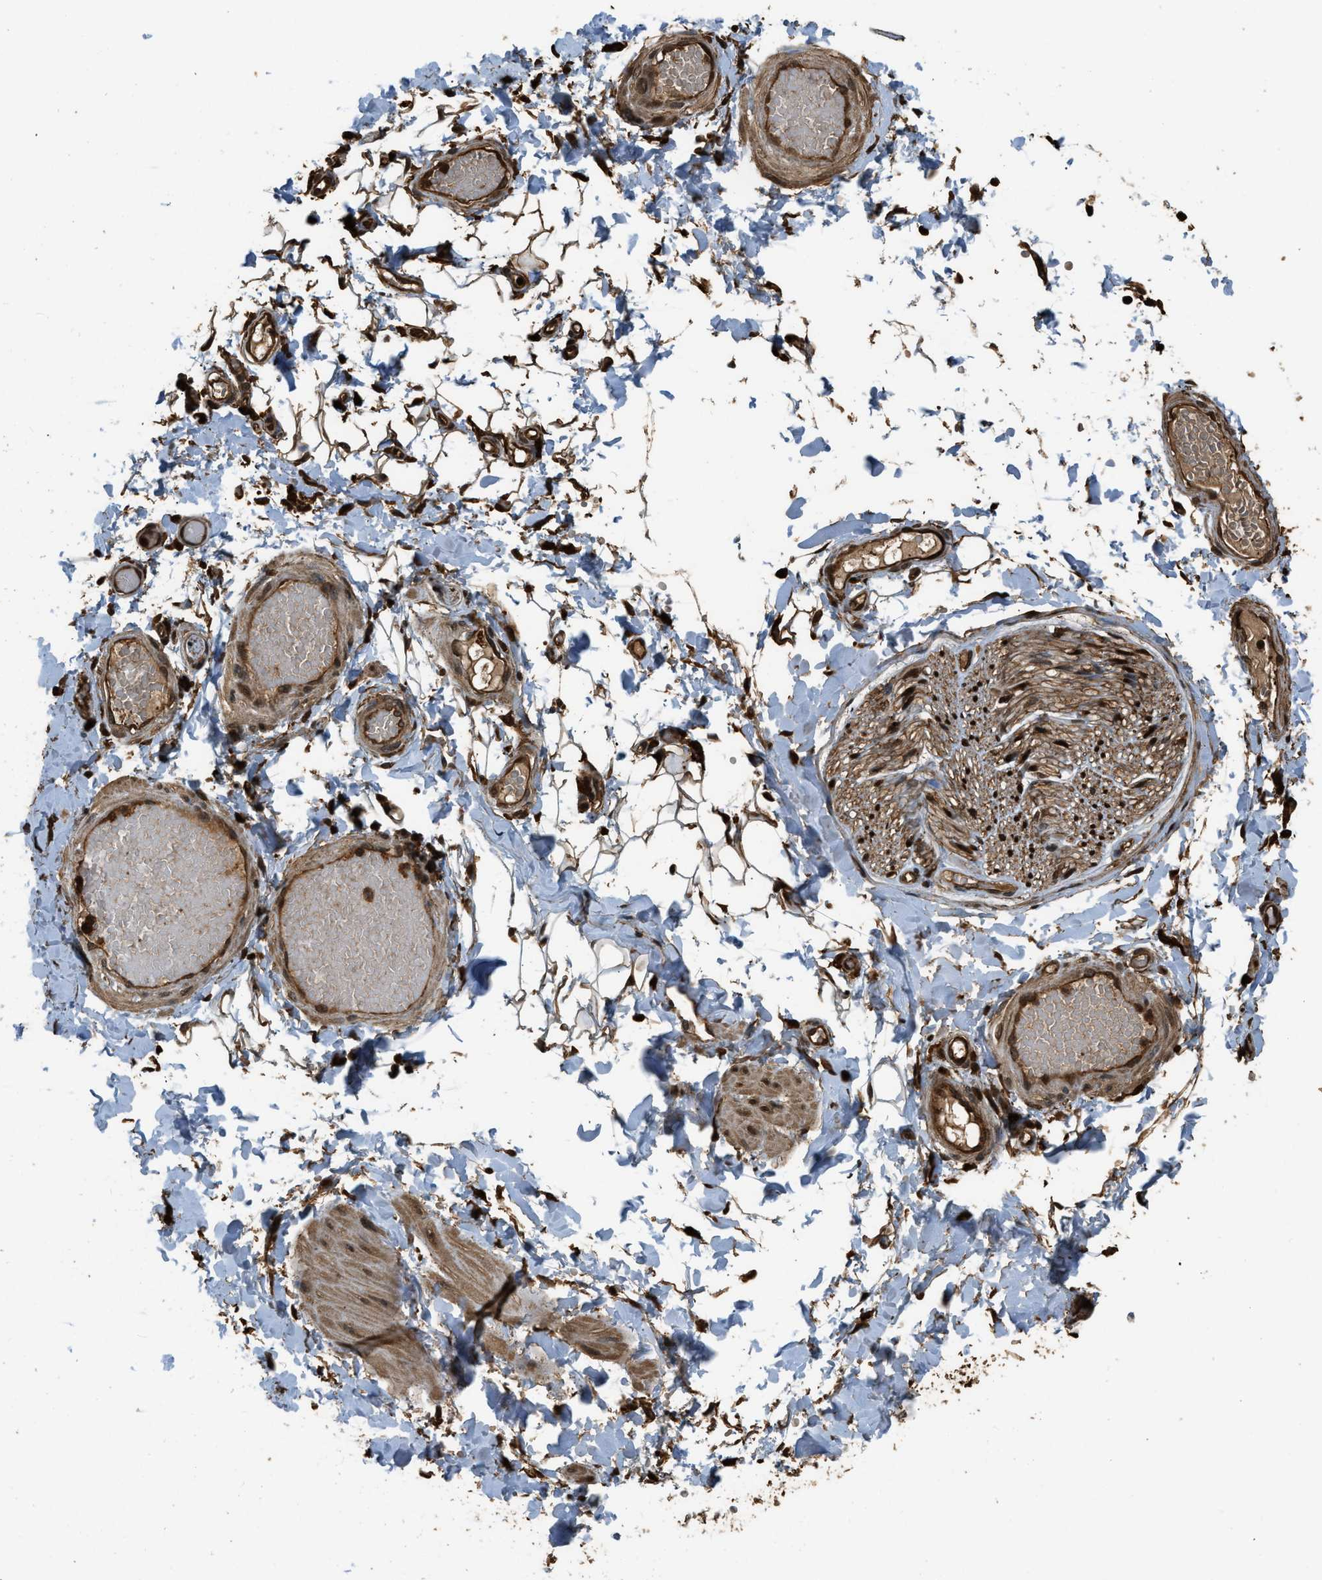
{"staining": {"intensity": "strong", "quantity": ">75%", "location": "cytoplasmic/membranous,nuclear"}, "tissue": "adipose tissue", "cell_type": "Adipocytes", "image_type": "normal", "snomed": [{"axis": "morphology", "description": "Normal tissue, NOS"}, {"axis": "topography", "description": "Adipose tissue"}, {"axis": "topography", "description": "Vascular tissue"}, {"axis": "topography", "description": "Peripheral nerve tissue"}], "caption": "High-magnification brightfield microscopy of normal adipose tissue stained with DAB (brown) and counterstained with hematoxylin (blue). adipocytes exhibit strong cytoplasmic/membranous,nuclear staining is seen in approximately>75% of cells. Nuclei are stained in blue.", "gene": "RAP2A", "patient": {"sex": "male", "age": 25}}